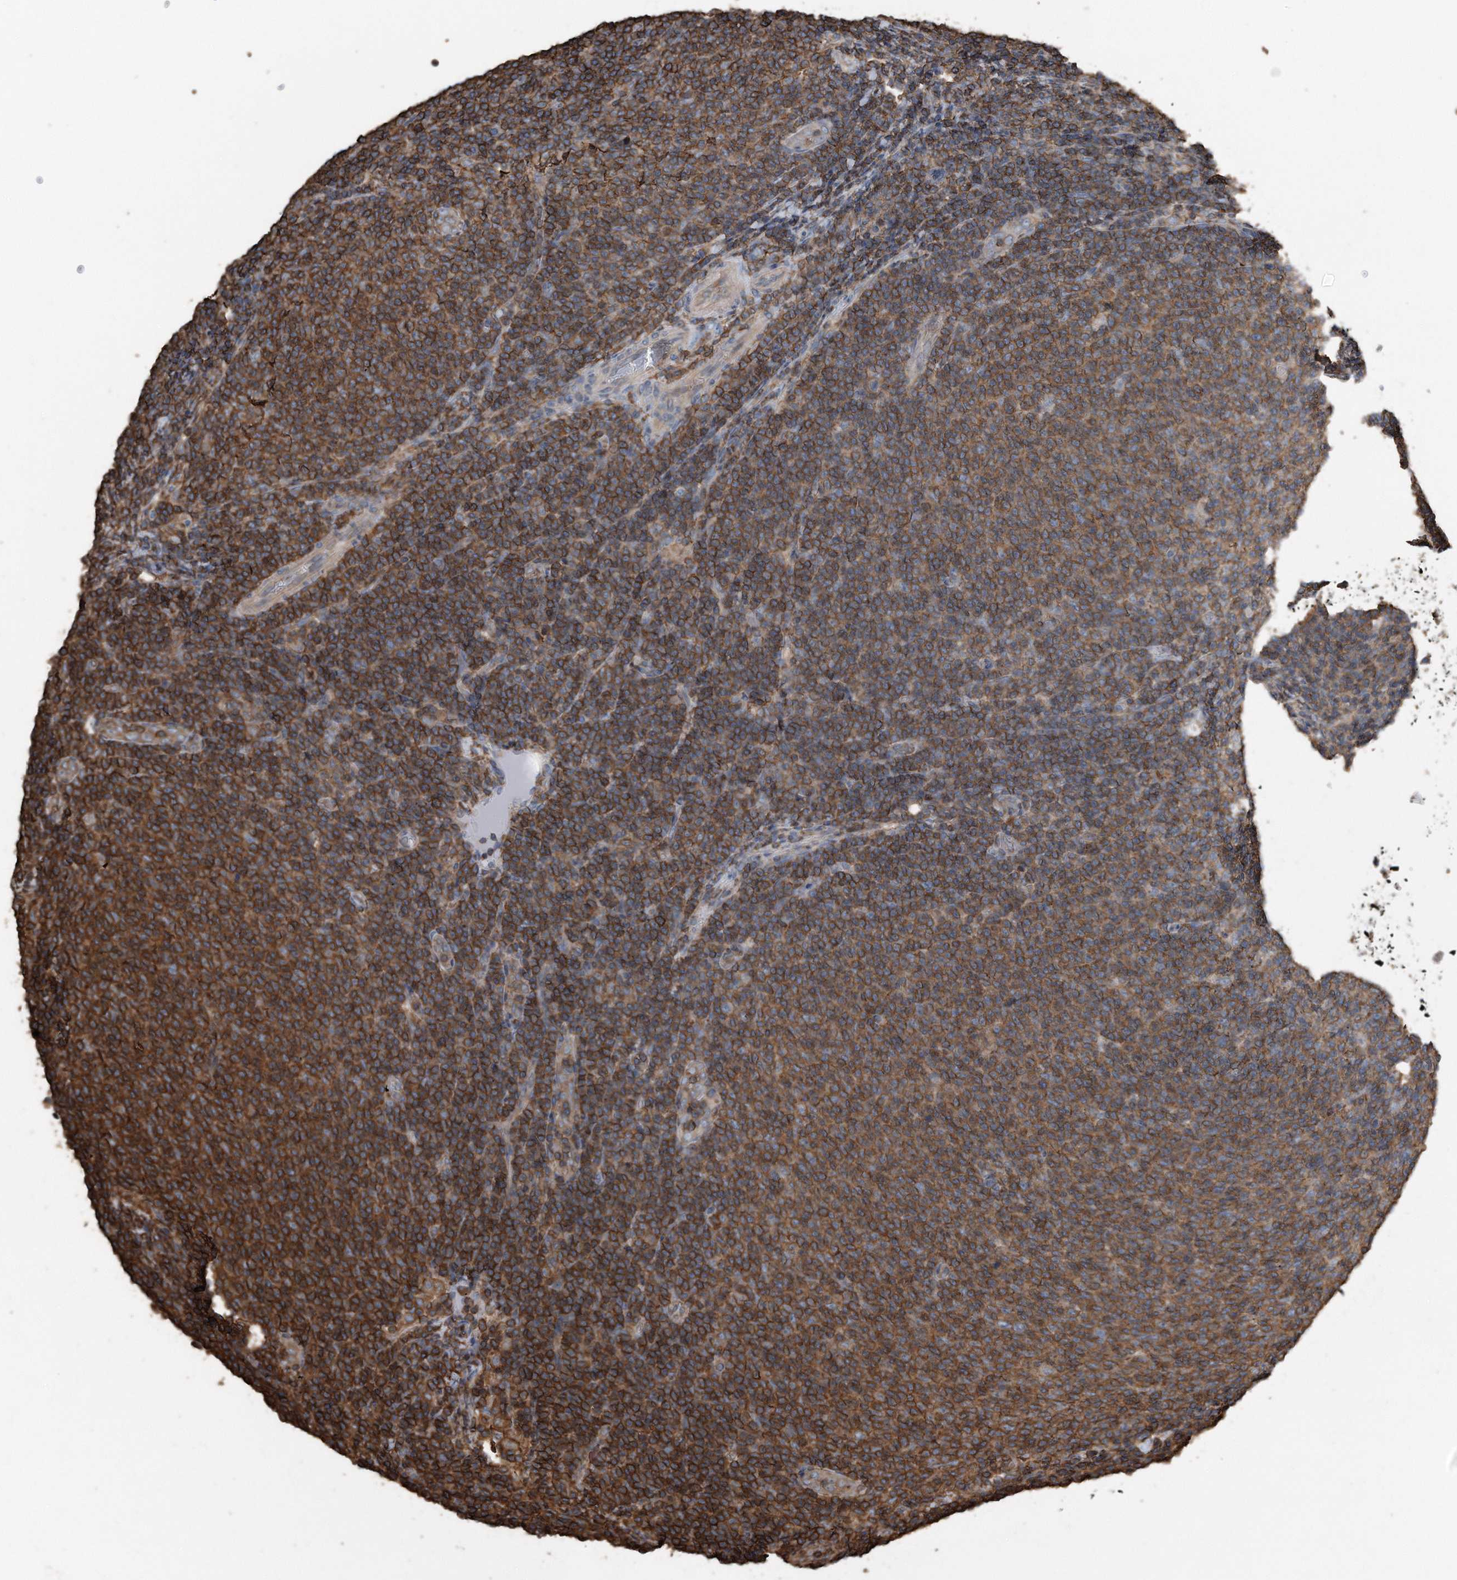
{"staining": {"intensity": "moderate", "quantity": ">75%", "location": "cytoplasmic/membranous"}, "tissue": "lymphoma", "cell_type": "Tumor cells", "image_type": "cancer", "snomed": [{"axis": "morphology", "description": "Malignant lymphoma, non-Hodgkin's type, Low grade"}, {"axis": "topography", "description": "Lymph node"}], "caption": "Protein staining exhibits moderate cytoplasmic/membranous expression in approximately >75% of tumor cells in low-grade malignant lymphoma, non-Hodgkin's type. Nuclei are stained in blue.", "gene": "RSPO3", "patient": {"sex": "male", "age": 66}}